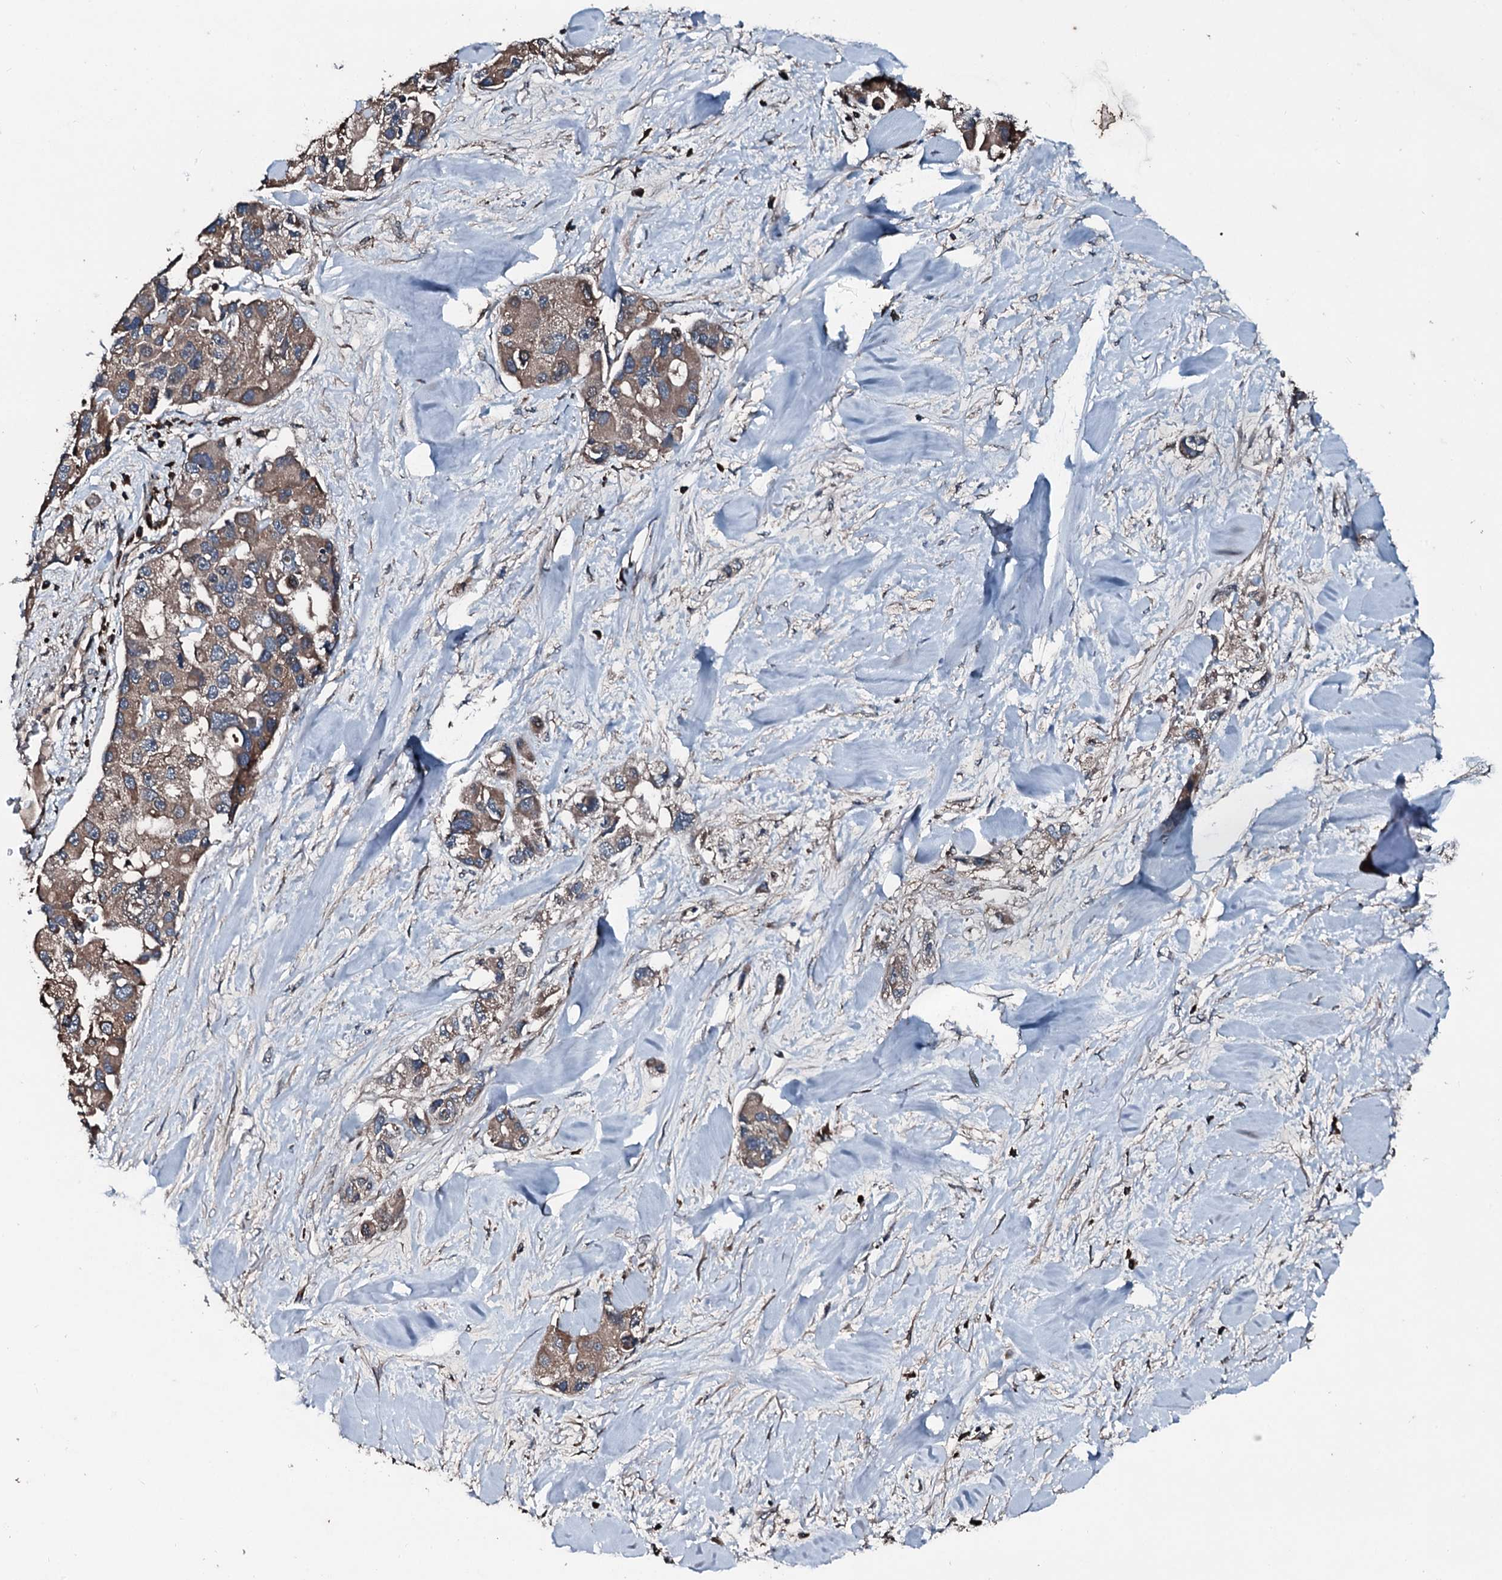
{"staining": {"intensity": "moderate", "quantity": ">75%", "location": "cytoplasmic/membranous"}, "tissue": "lung cancer", "cell_type": "Tumor cells", "image_type": "cancer", "snomed": [{"axis": "morphology", "description": "Adenocarcinoma, NOS"}, {"axis": "topography", "description": "Lung"}], "caption": "A brown stain labels moderate cytoplasmic/membranous expression of a protein in human lung cancer tumor cells.", "gene": "AARS1", "patient": {"sex": "female", "age": 54}}